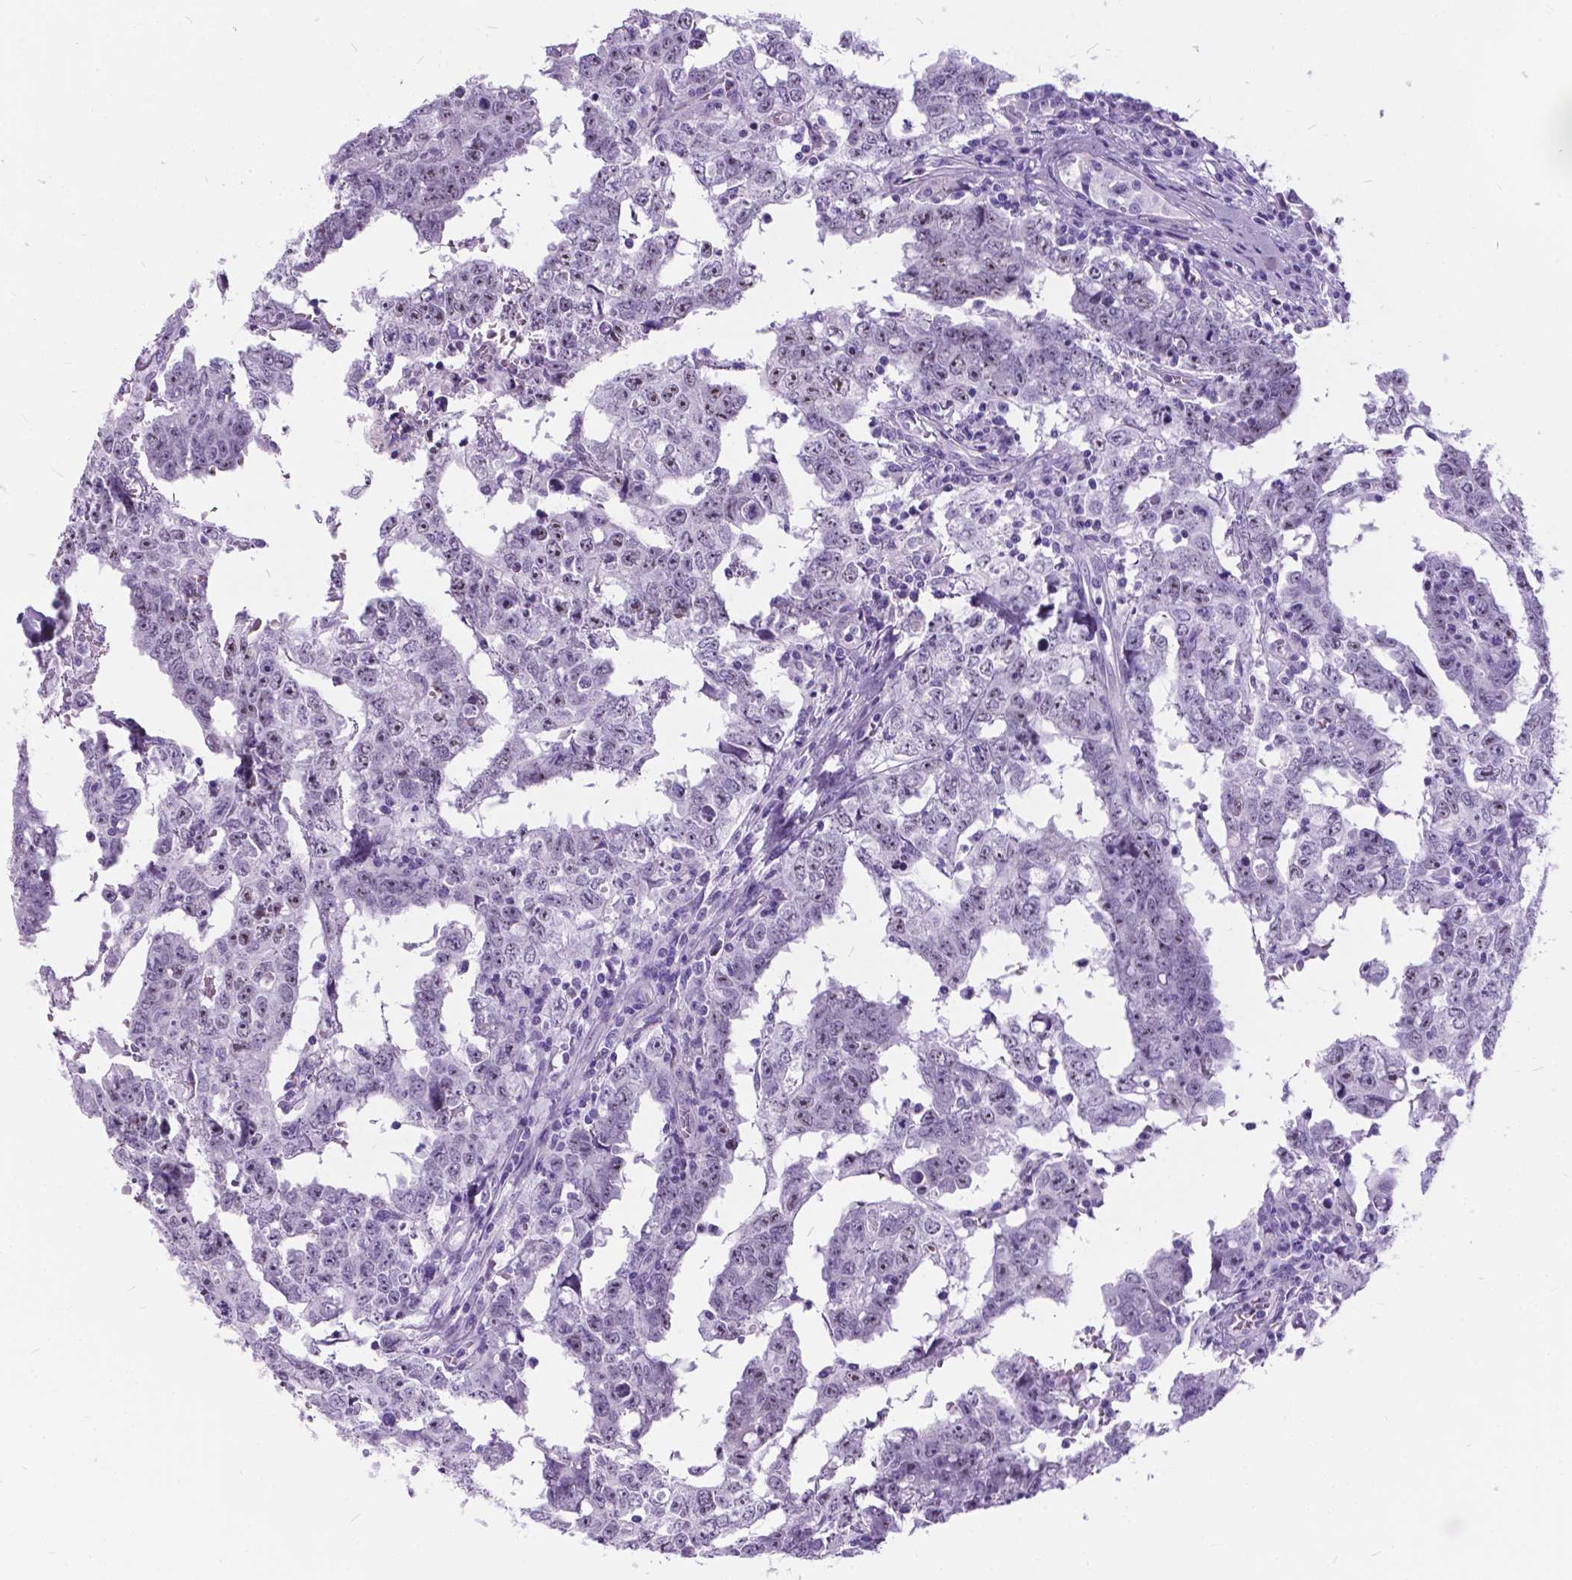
{"staining": {"intensity": "negative", "quantity": "none", "location": "none"}, "tissue": "testis cancer", "cell_type": "Tumor cells", "image_type": "cancer", "snomed": [{"axis": "morphology", "description": "Carcinoma, Embryonal, NOS"}, {"axis": "topography", "description": "Testis"}], "caption": "High power microscopy image of an immunohistochemistry (IHC) photomicrograph of testis cancer, revealing no significant expression in tumor cells.", "gene": "BSND", "patient": {"sex": "male", "age": 22}}